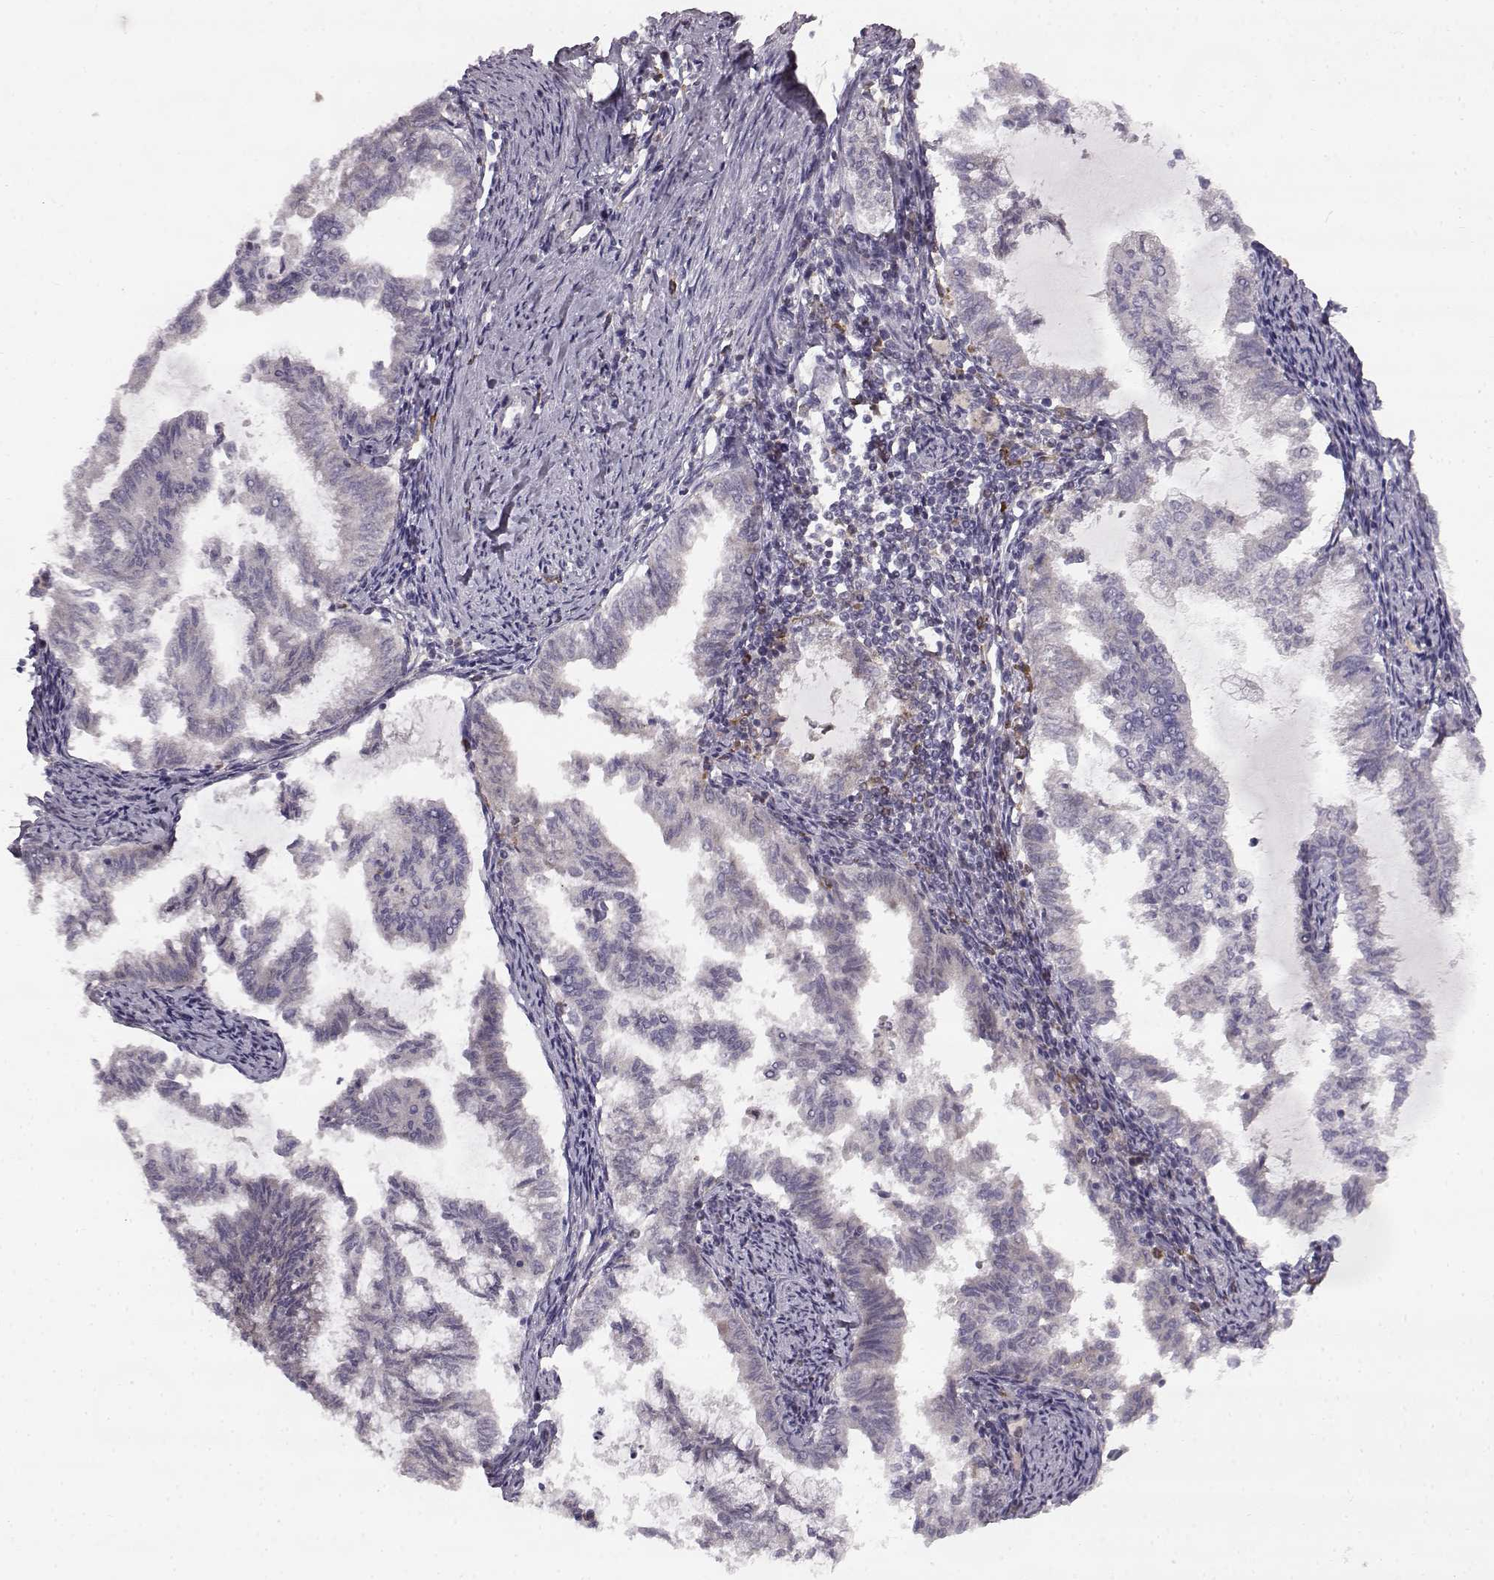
{"staining": {"intensity": "negative", "quantity": "none", "location": "none"}, "tissue": "endometrial cancer", "cell_type": "Tumor cells", "image_type": "cancer", "snomed": [{"axis": "morphology", "description": "Adenocarcinoma, NOS"}, {"axis": "topography", "description": "Endometrium"}], "caption": "Endometrial adenocarcinoma was stained to show a protein in brown. There is no significant positivity in tumor cells. (DAB immunohistochemistry, high magnification).", "gene": "SPAG17", "patient": {"sex": "female", "age": 79}}